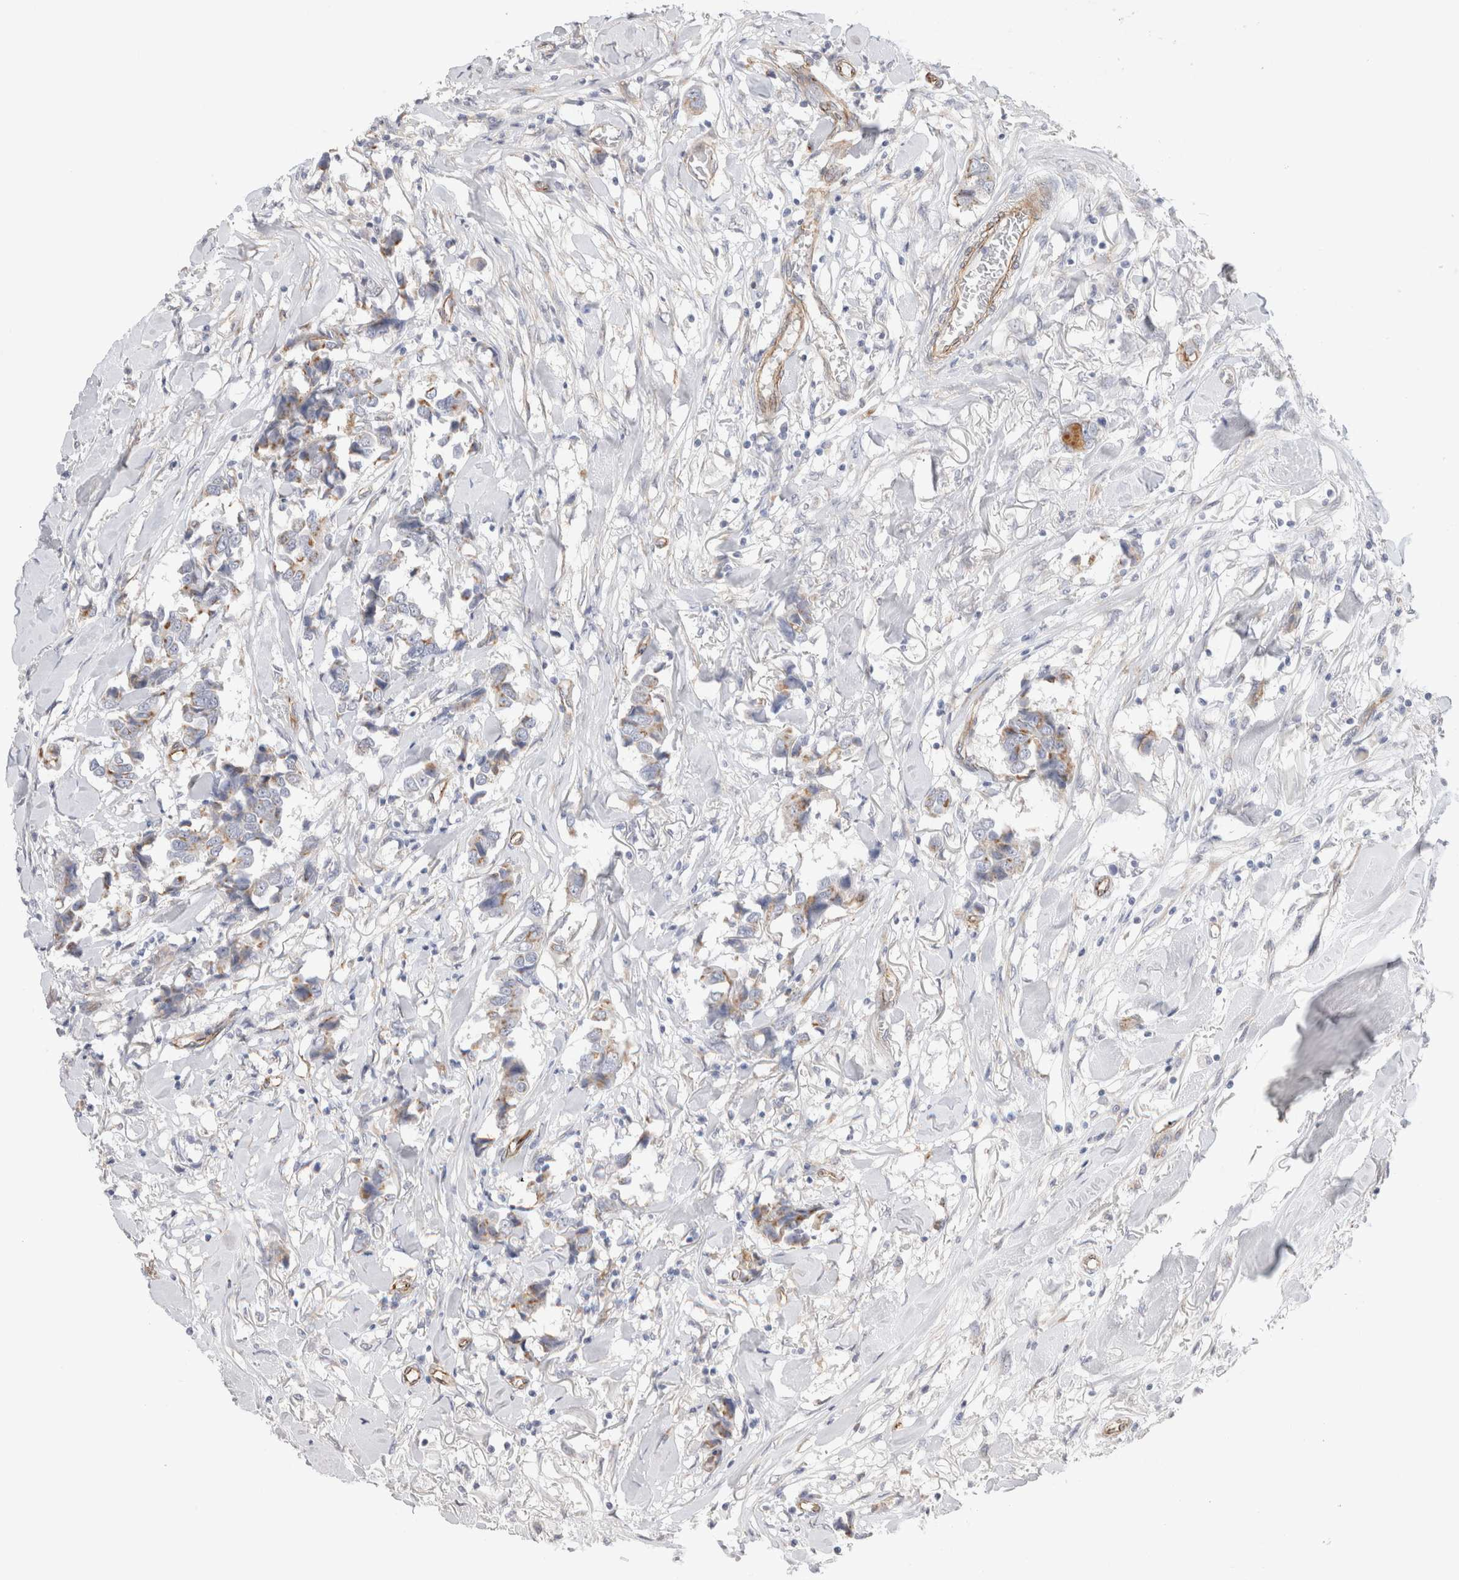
{"staining": {"intensity": "moderate", "quantity": "25%-75%", "location": "cytoplasmic/membranous"}, "tissue": "breast cancer", "cell_type": "Tumor cells", "image_type": "cancer", "snomed": [{"axis": "morphology", "description": "Duct carcinoma"}, {"axis": "topography", "description": "Breast"}], "caption": "The photomicrograph demonstrates immunohistochemical staining of breast cancer. There is moderate cytoplasmic/membranous expression is identified in about 25%-75% of tumor cells.", "gene": "CAAP1", "patient": {"sex": "female", "age": 80}}